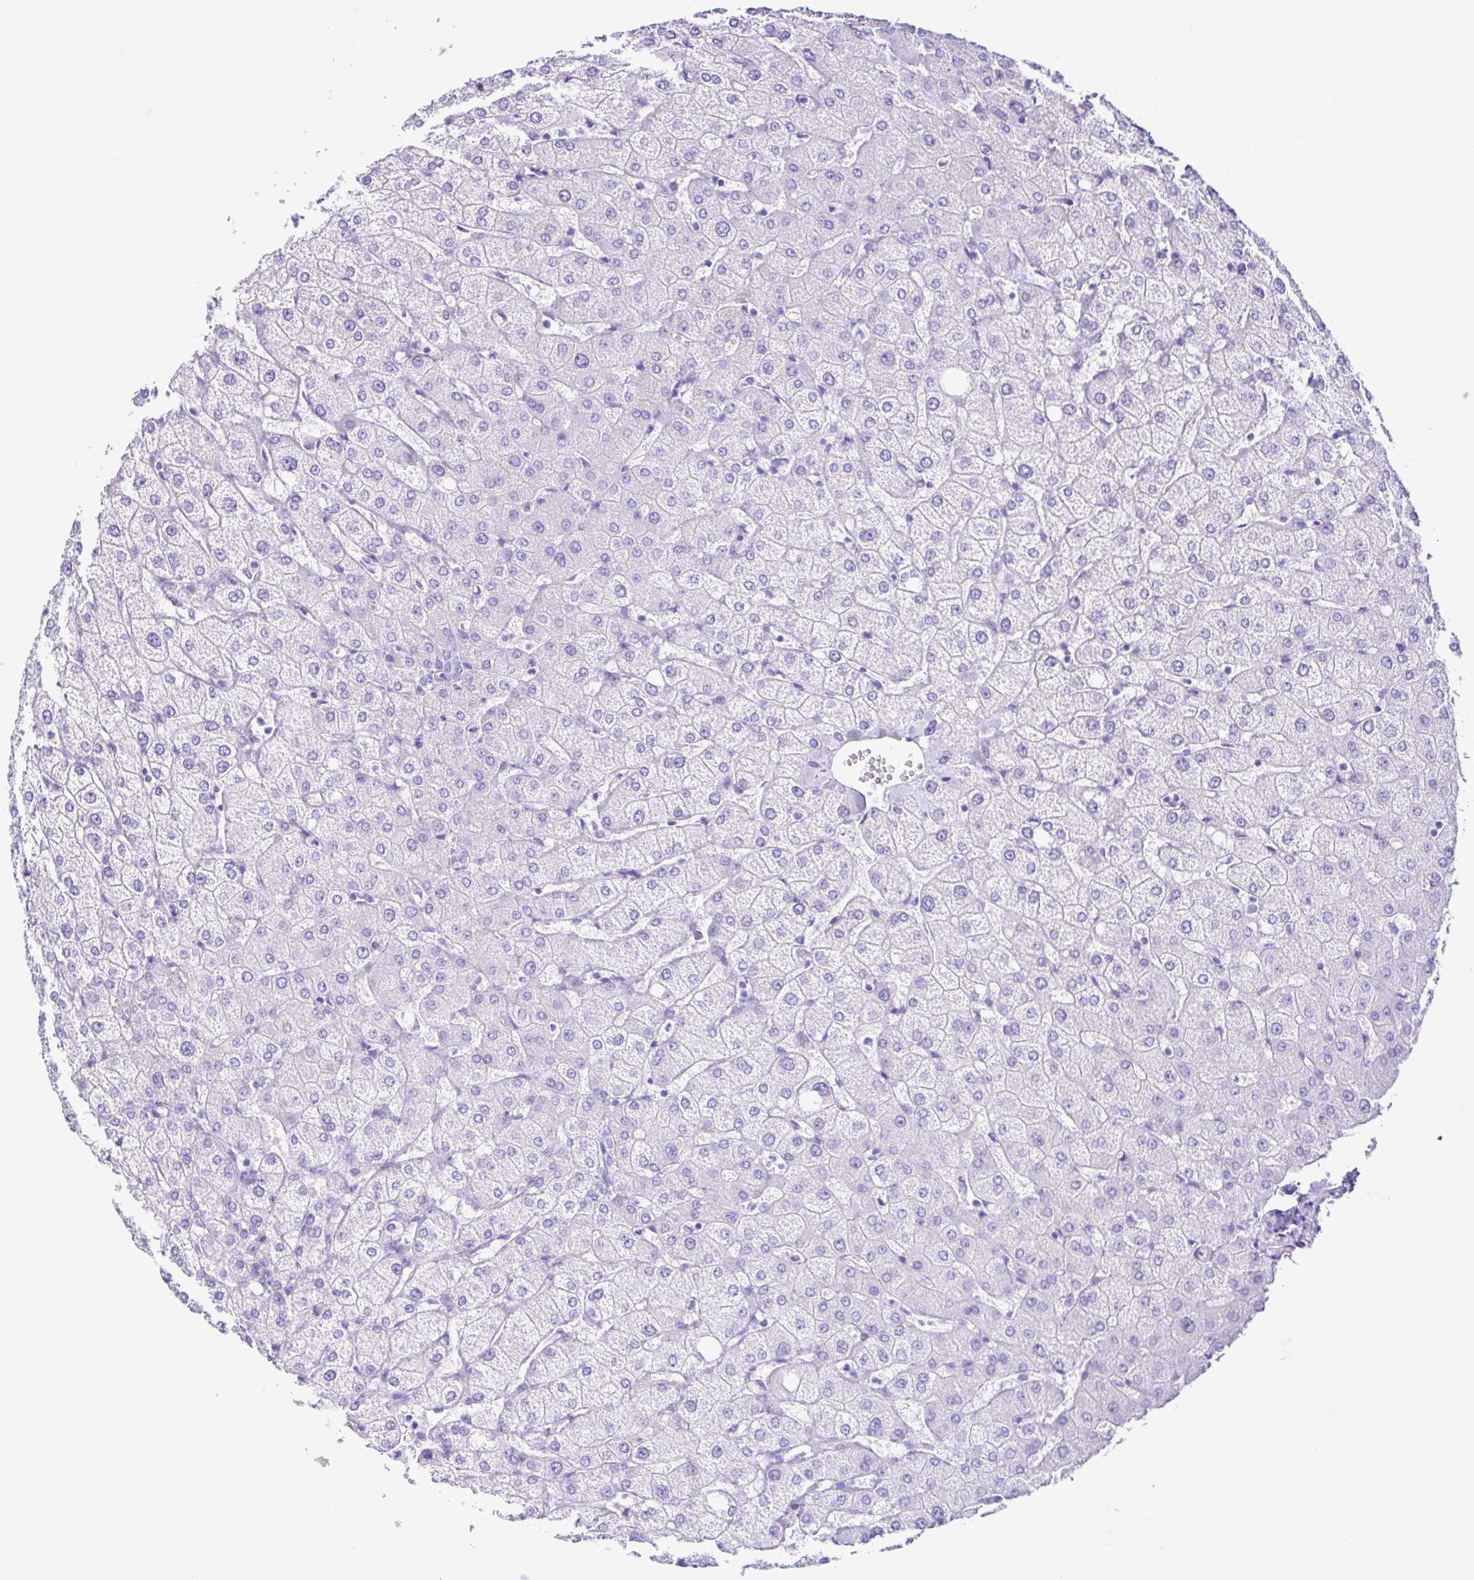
{"staining": {"intensity": "negative", "quantity": "none", "location": "none"}, "tissue": "liver", "cell_type": "Cholangiocytes", "image_type": "normal", "snomed": [{"axis": "morphology", "description": "Normal tissue, NOS"}, {"axis": "topography", "description": "Liver"}], "caption": "IHC histopathology image of benign liver: human liver stained with DAB (3,3'-diaminobenzidine) displays no significant protein staining in cholangiocytes. The staining is performed using DAB (3,3'-diaminobenzidine) brown chromogen with nuclei counter-stained in using hematoxylin.", "gene": "ERP27", "patient": {"sex": "female", "age": 54}}